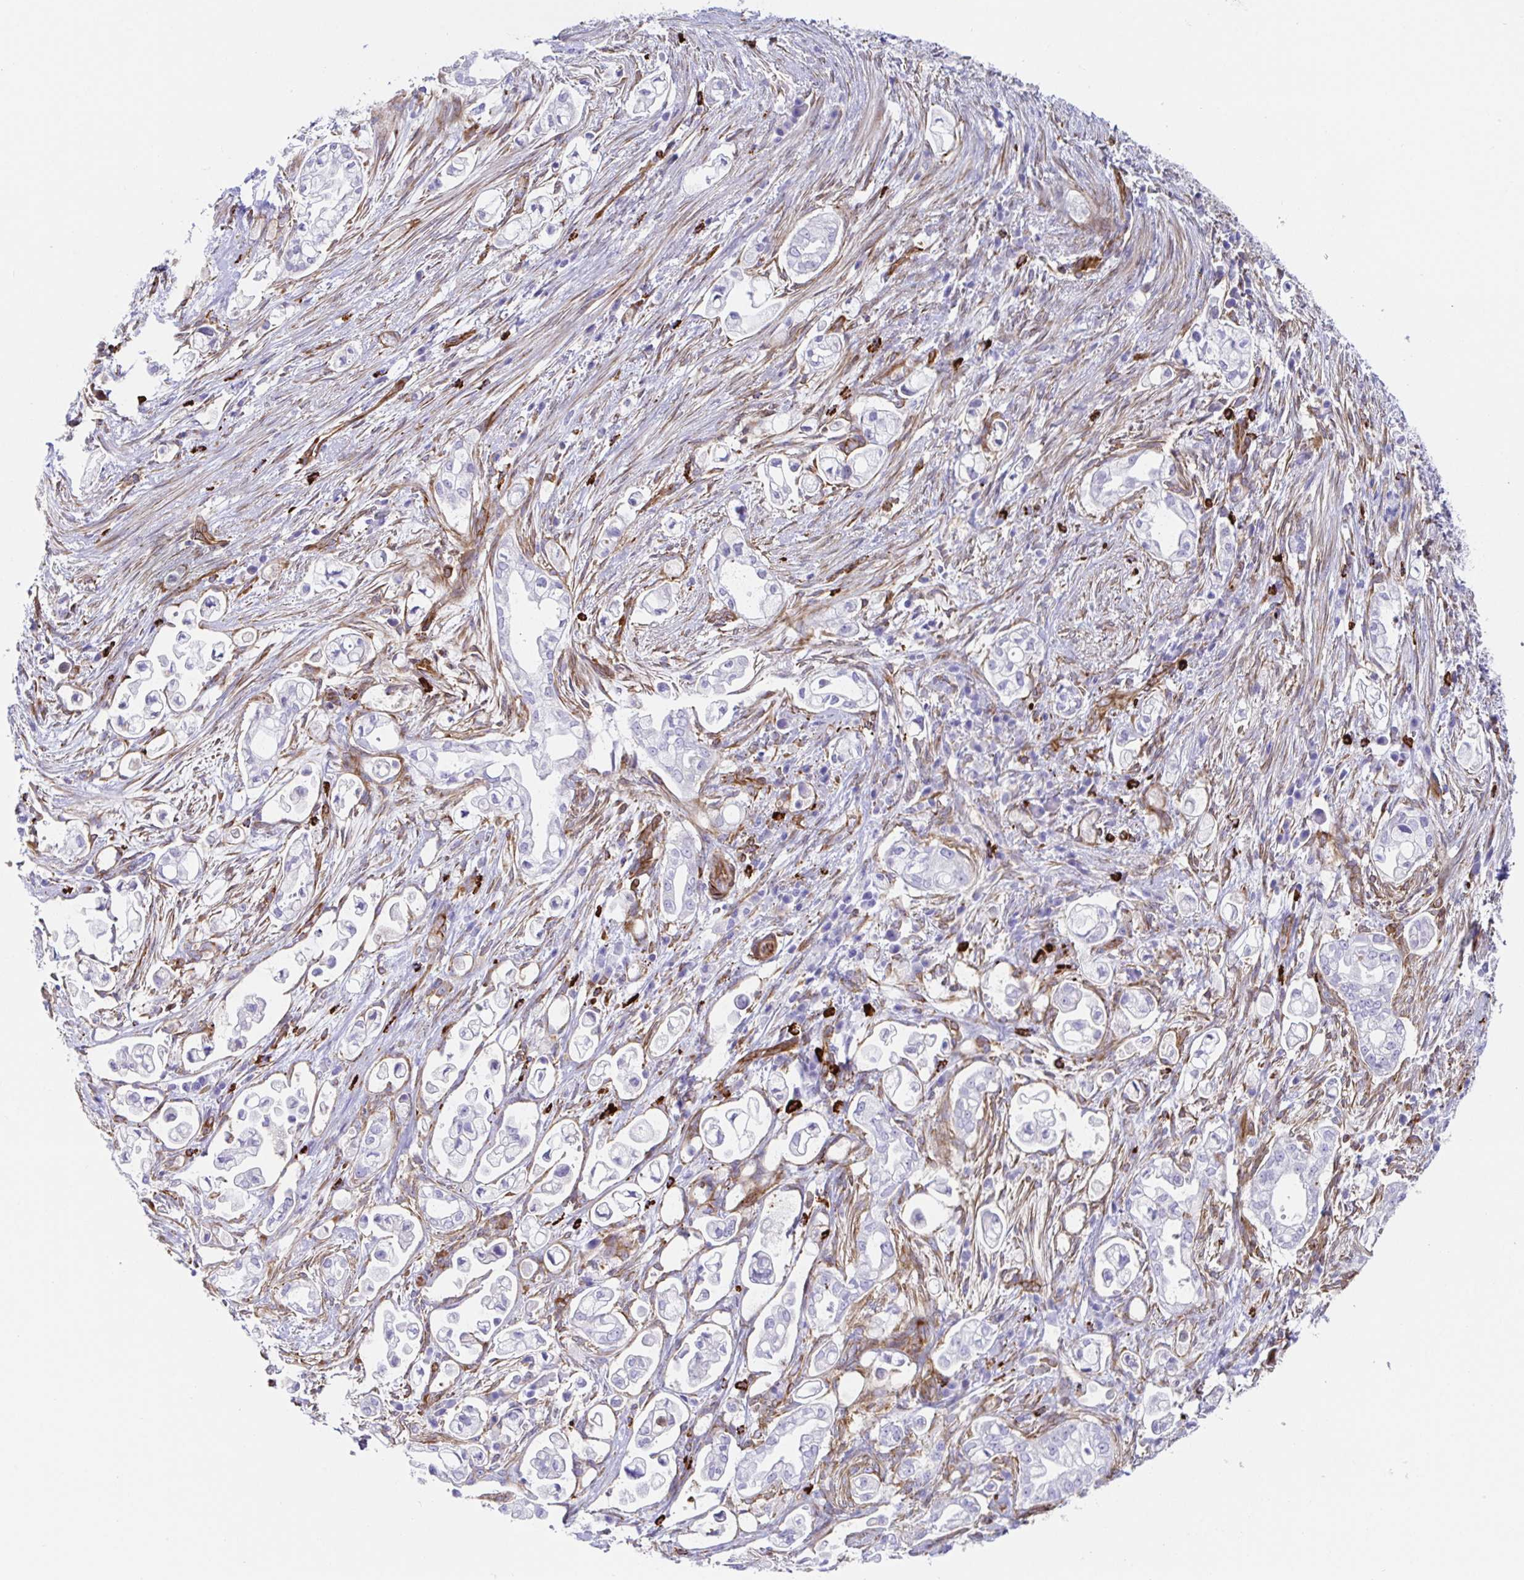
{"staining": {"intensity": "negative", "quantity": "none", "location": "none"}, "tissue": "pancreatic cancer", "cell_type": "Tumor cells", "image_type": "cancer", "snomed": [{"axis": "morphology", "description": "Adenocarcinoma, NOS"}, {"axis": "topography", "description": "Pancreas"}], "caption": "DAB immunohistochemical staining of pancreatic cancer displays no significant expression in tumor cells.", "gene": "DOCK1", "patient": {"sex": "female", "age": 69}}